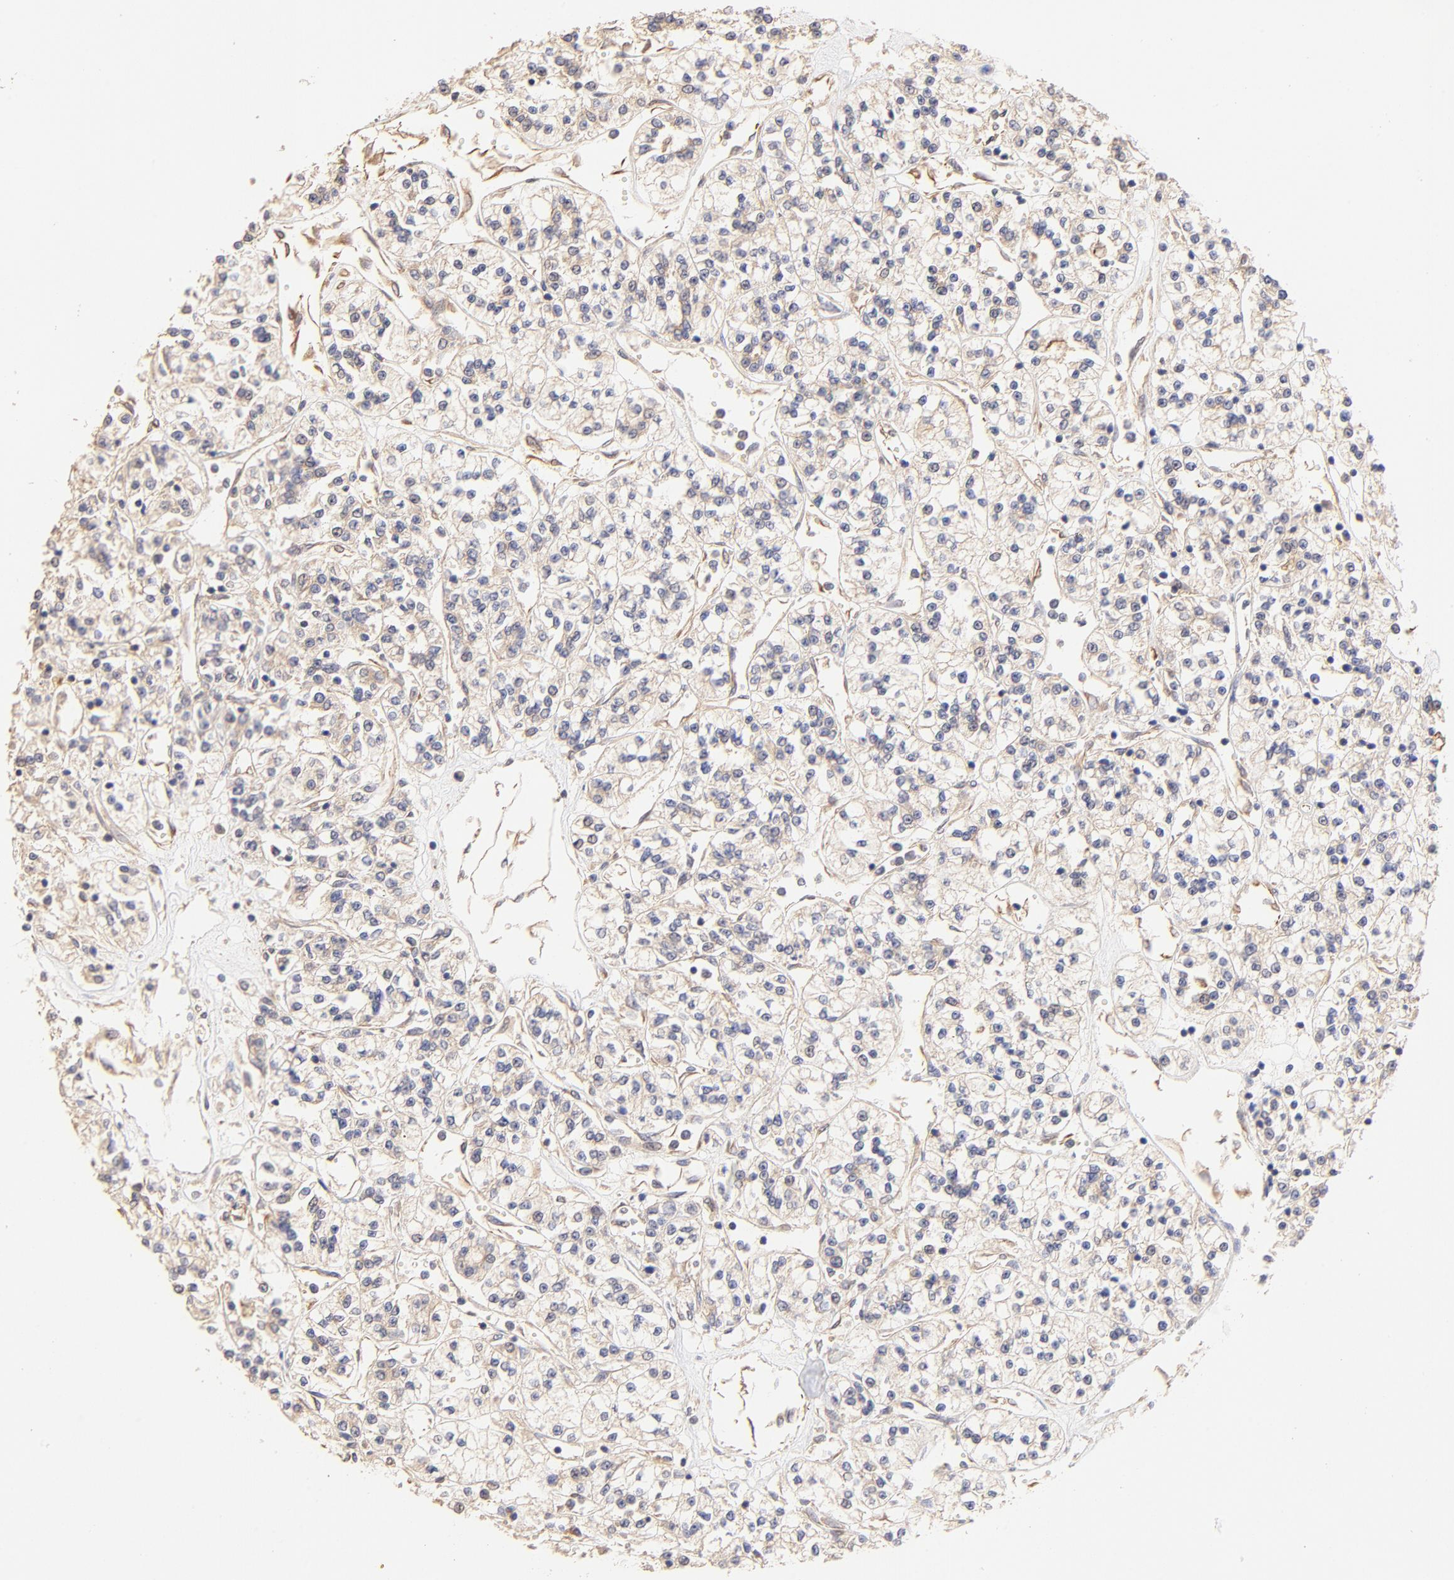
{"staining": {"intensity": "weak", "quantity": ">75%", "location": "cytoplasmic/membranous"}, "tissue": "renal cancer", "cell_type": "Tumor cells", "image_type": "cancer", "snomed": [{"axis": "morphology", "description": "Adenocarcinoma, NOS"}, {"axis": "topography", "description": "Kidney"}], "caption": "Protein staining shows weak cytoplasmic/membranous expression in about >75% of tumor cells in adenocarcinoma (renal).", "gene": "TNFAIP3", "patient": {"sex": "female", "age": 76}}